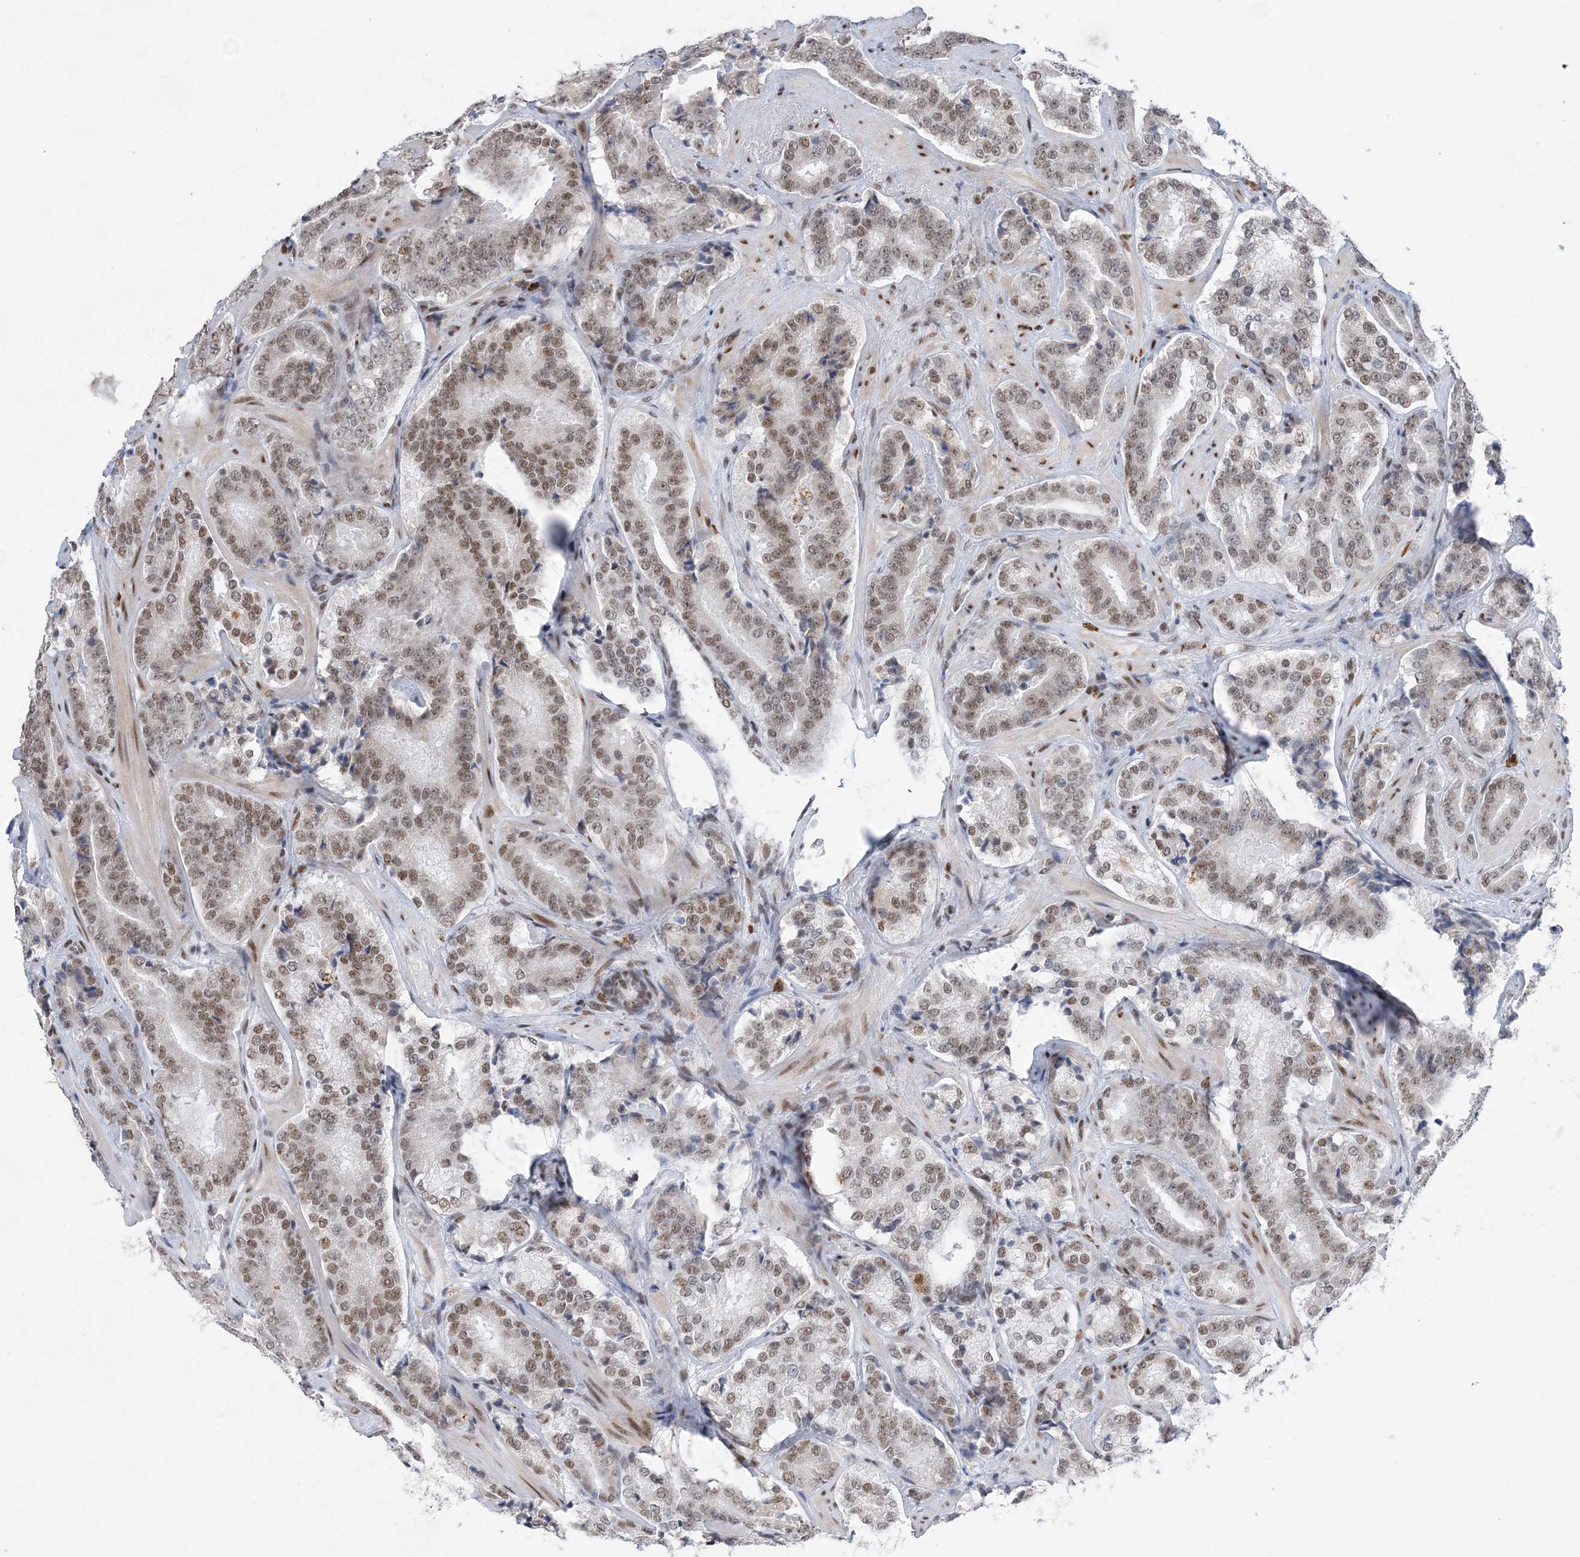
{"staining": {"intensity": "moderate", "quantity": ">75%", "location": "nuclear"}, "tissue": "prostate cancer", "cell_type": "Tumor cells", "image_type": "cancer", "snomed": [{"axis": "morphology", "description": "Adenocarcinoma, High grade"}, {"axis": "topography", "description": "Prostate"}], "caption": "IHC photomicrograph of neoplastic tissue: human prostate cancer (adenocarcinoma (high-grade)) stained using immunohistochemistry (IHC) demonstrates medium levels of moderate protein expression localized specifically in the nuclear of tumor cells, appearing as a nuclear brown color.", "gene": "ZBTB7A", "patient": {"sex": "male", "age": 60}}